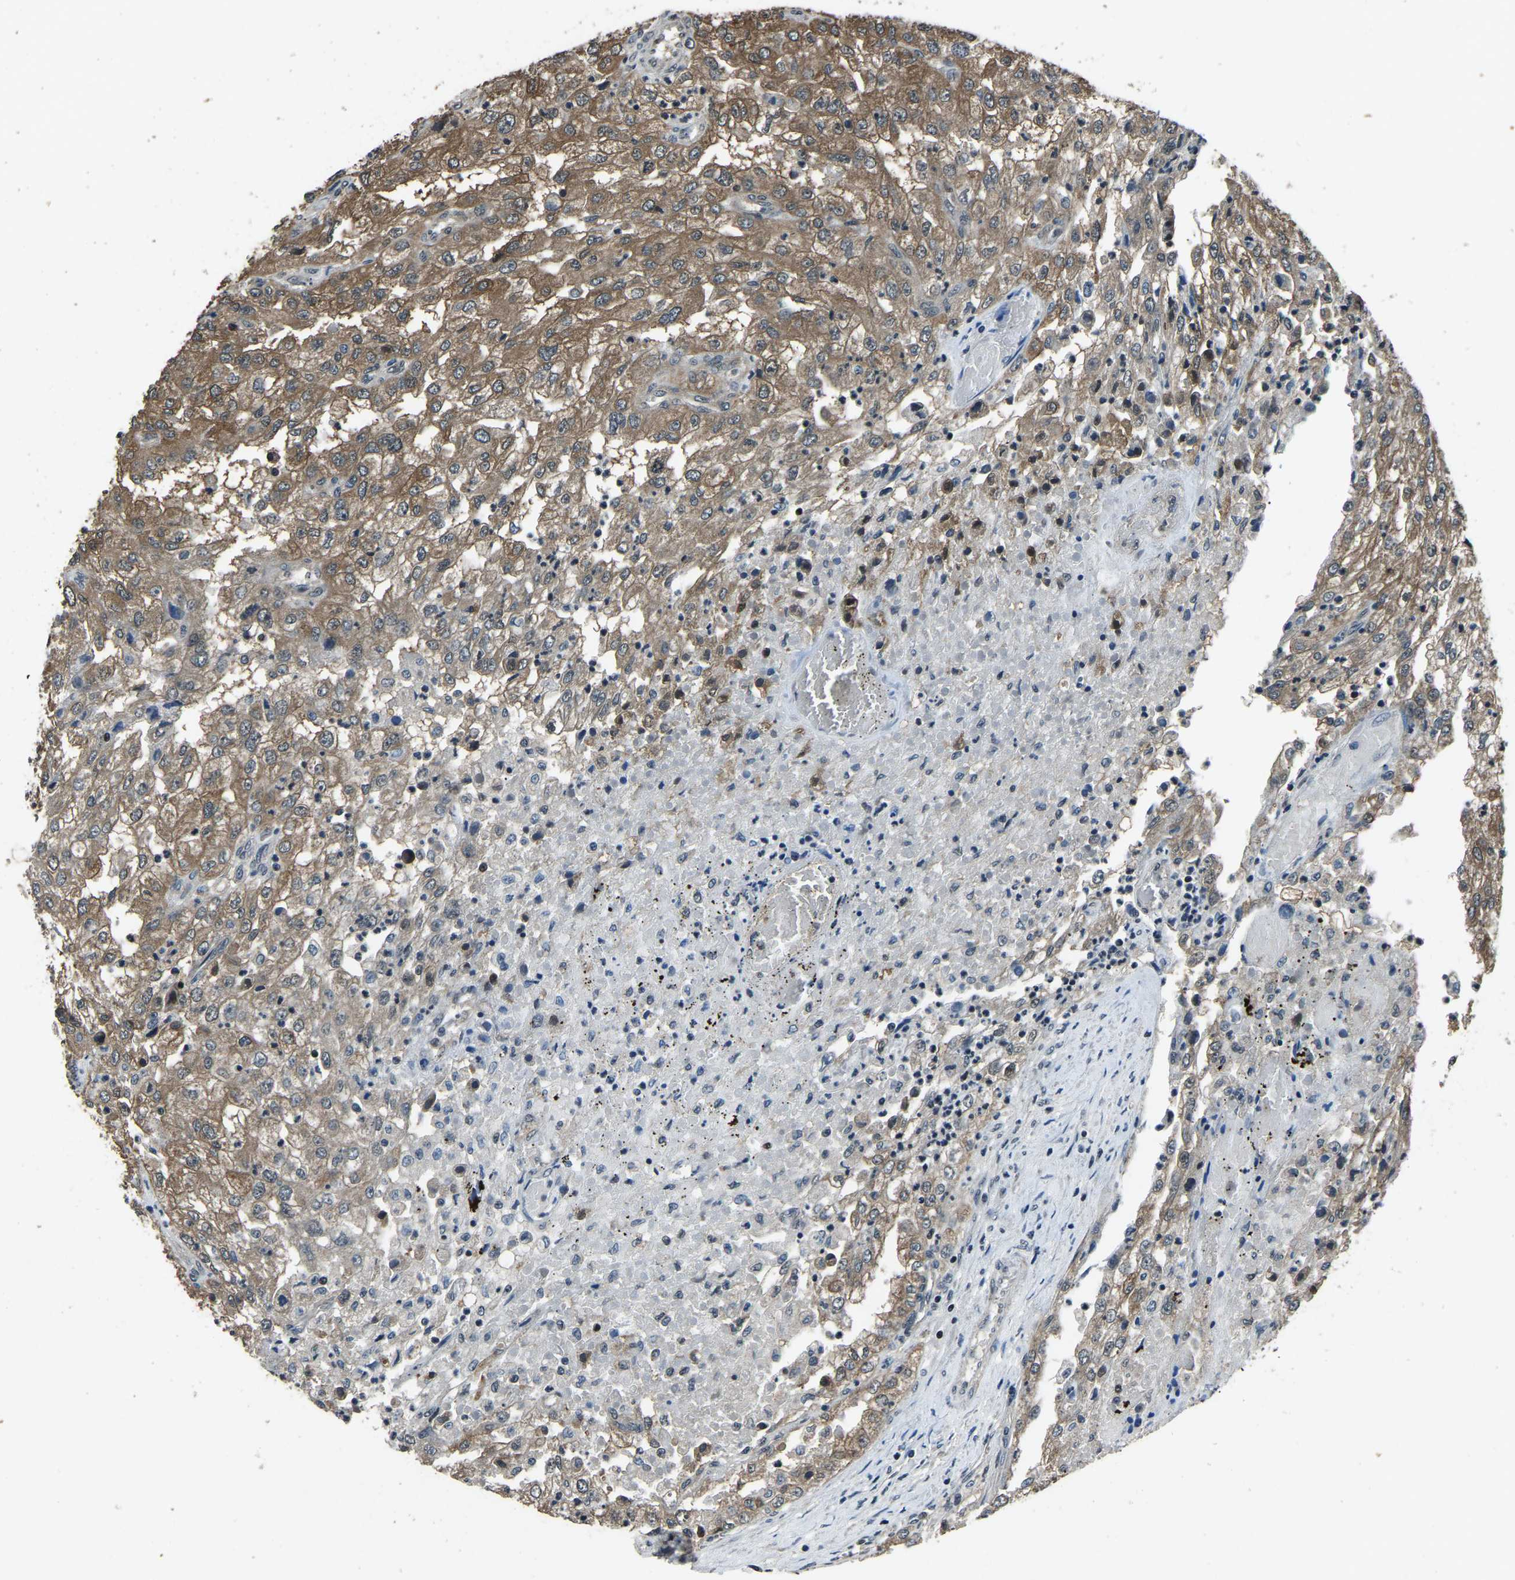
{"staining": {"intensity": "moderate", "quantity": ">75%", "location": "cytoplasmic/membranous"}, "tissue": "renal cancer", "cell_type": "Tumor cells", "image_type": "cancer", "snomed": [{"axis": "morphology", "description": "Adenocarcinoma, NOS"}, {"axis": "topography", "description": "Kidney"}], "caption": "IHC of renal cancer demonstrates medium levels of moderate cytoplasmic/membranous positivity in approximately >75% of tumor cells.", "gene": "ANKIB1", "patient": {"sex": "female", "age": 54}}